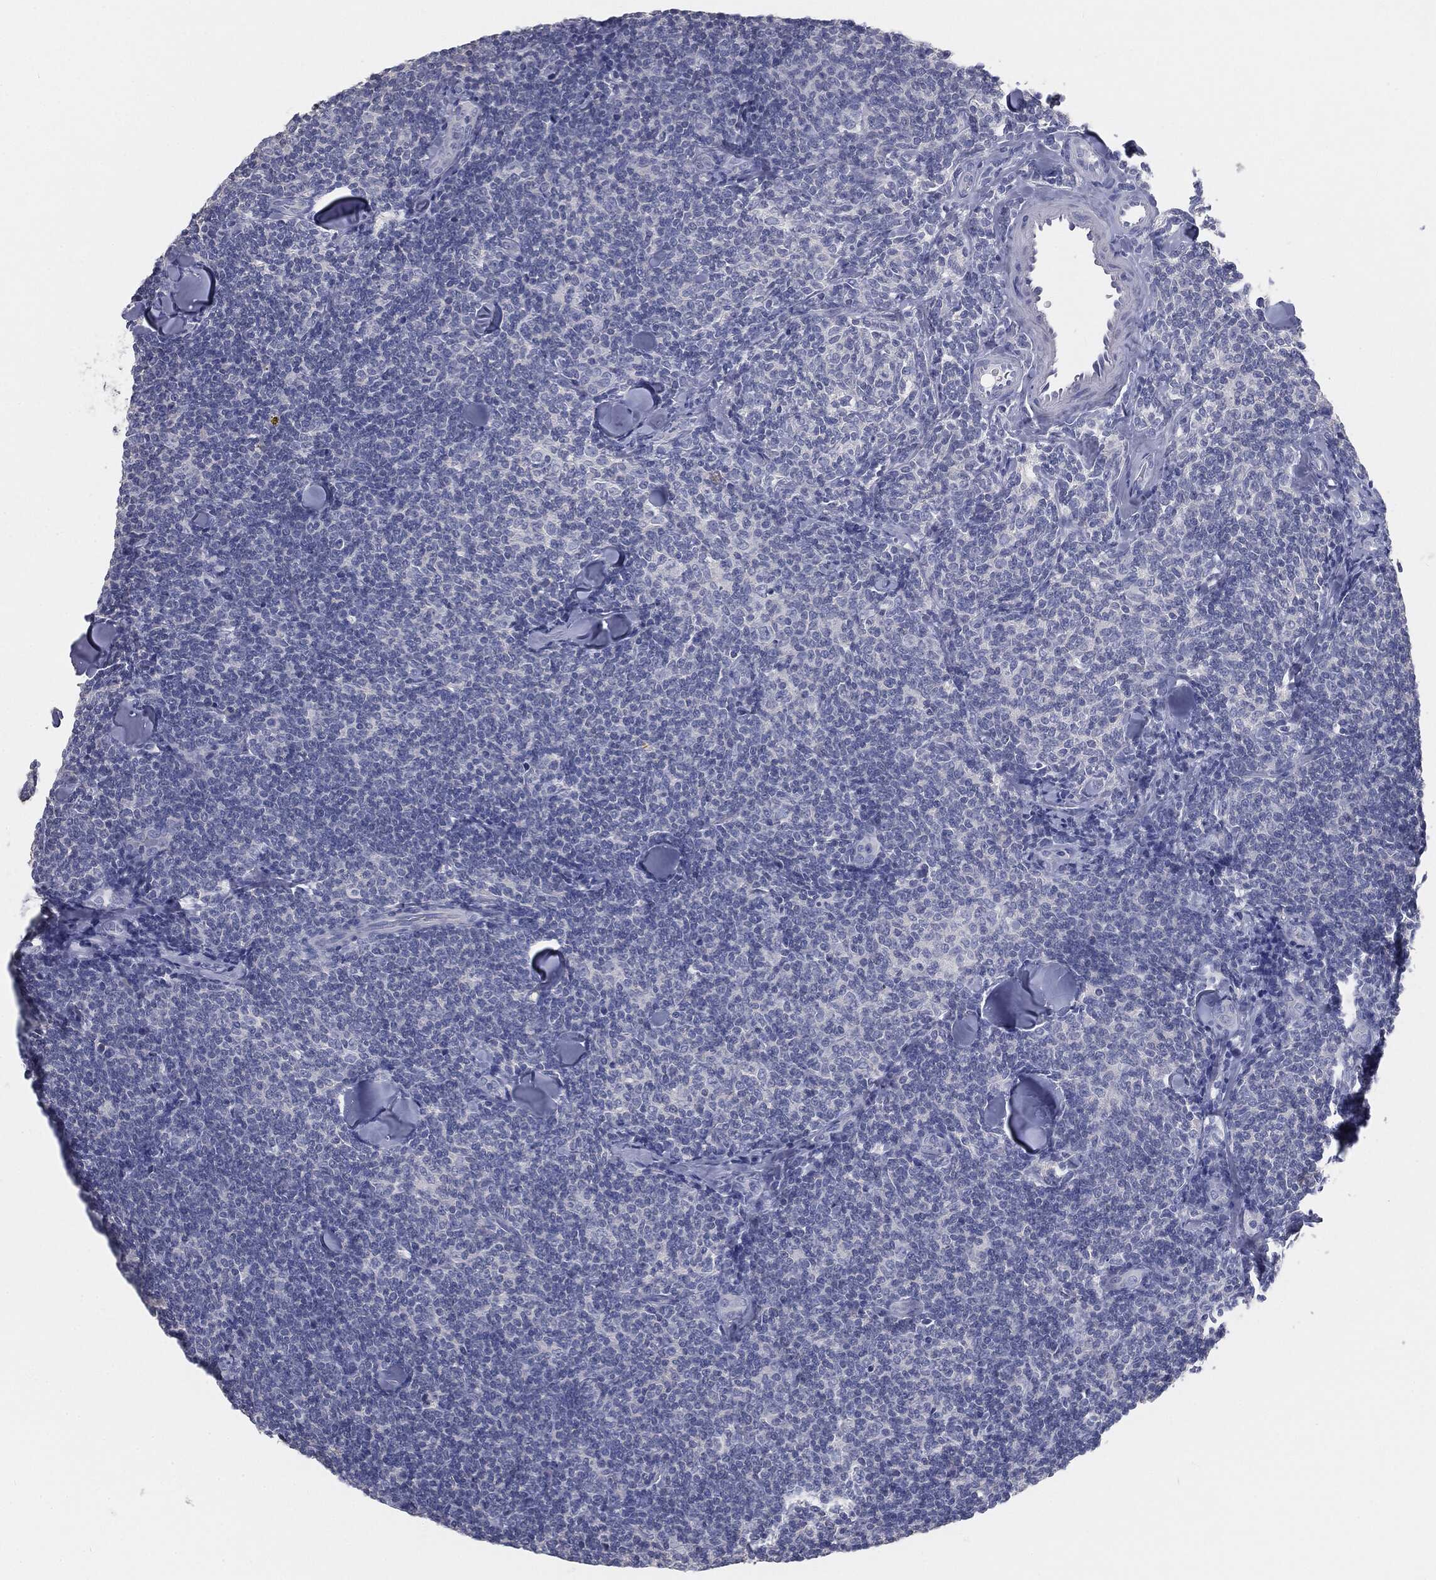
{"staining": {"intensity": "negative", "quantity": "none", "location": "none"}, "tissue": "lymphoma", "cell_type": "Tumor cells", "image_type": "cancer", "snomed": [{"axis": "morphology", "description": "Malignant lymphoma, non-Hodgkin's type, Low grade"}, {"axis": "topography", "description": "Lymph node"}], "caption": "Micrograph shows no significant protein positivity in tumor cells of lymphoma.", "gene": "CAV3", "patient": {"sex": "female", "age": 56}}